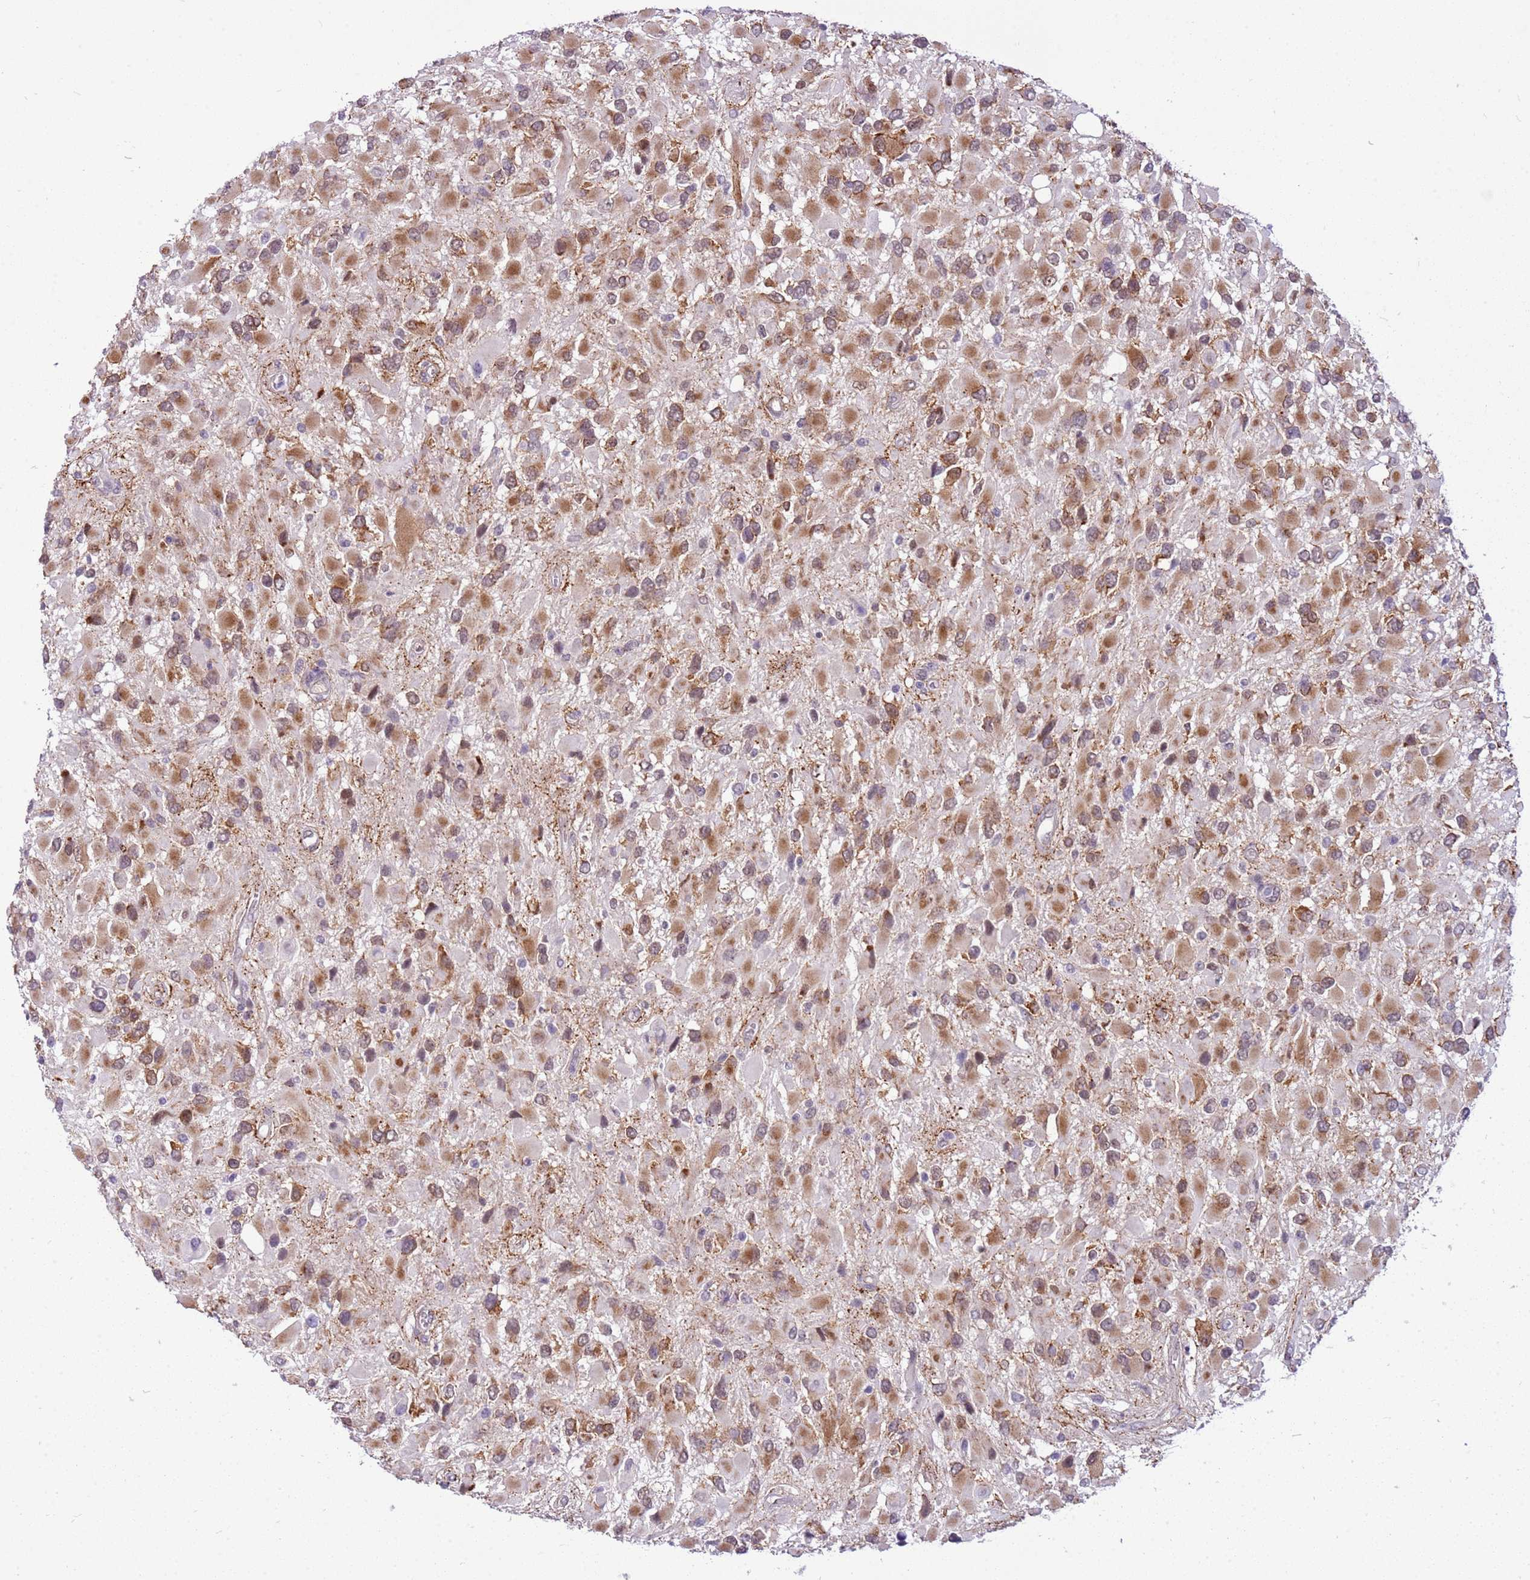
{"staining": {"intensity": "moderate", "quantity": ">75%", "location": "cytoplasmic/membranous"}, "tissue": "glioma", "cell_type": "Tumor cells", "image_type": "cancer", "snomed": [{"axis": "morphology", "description": "Glioma, malignant, High grade"}, {"axis": "topography", "description": "Brain"}], "caption": "This is a histology image of immunohistochemistry (IHC) staining of malignant high-grade glioma, which shows moderate staining in the cytoplasmic/membranous of tumor cells.", "gene": "FAM120C", "patient": {"sex": "male", "age": 53}}